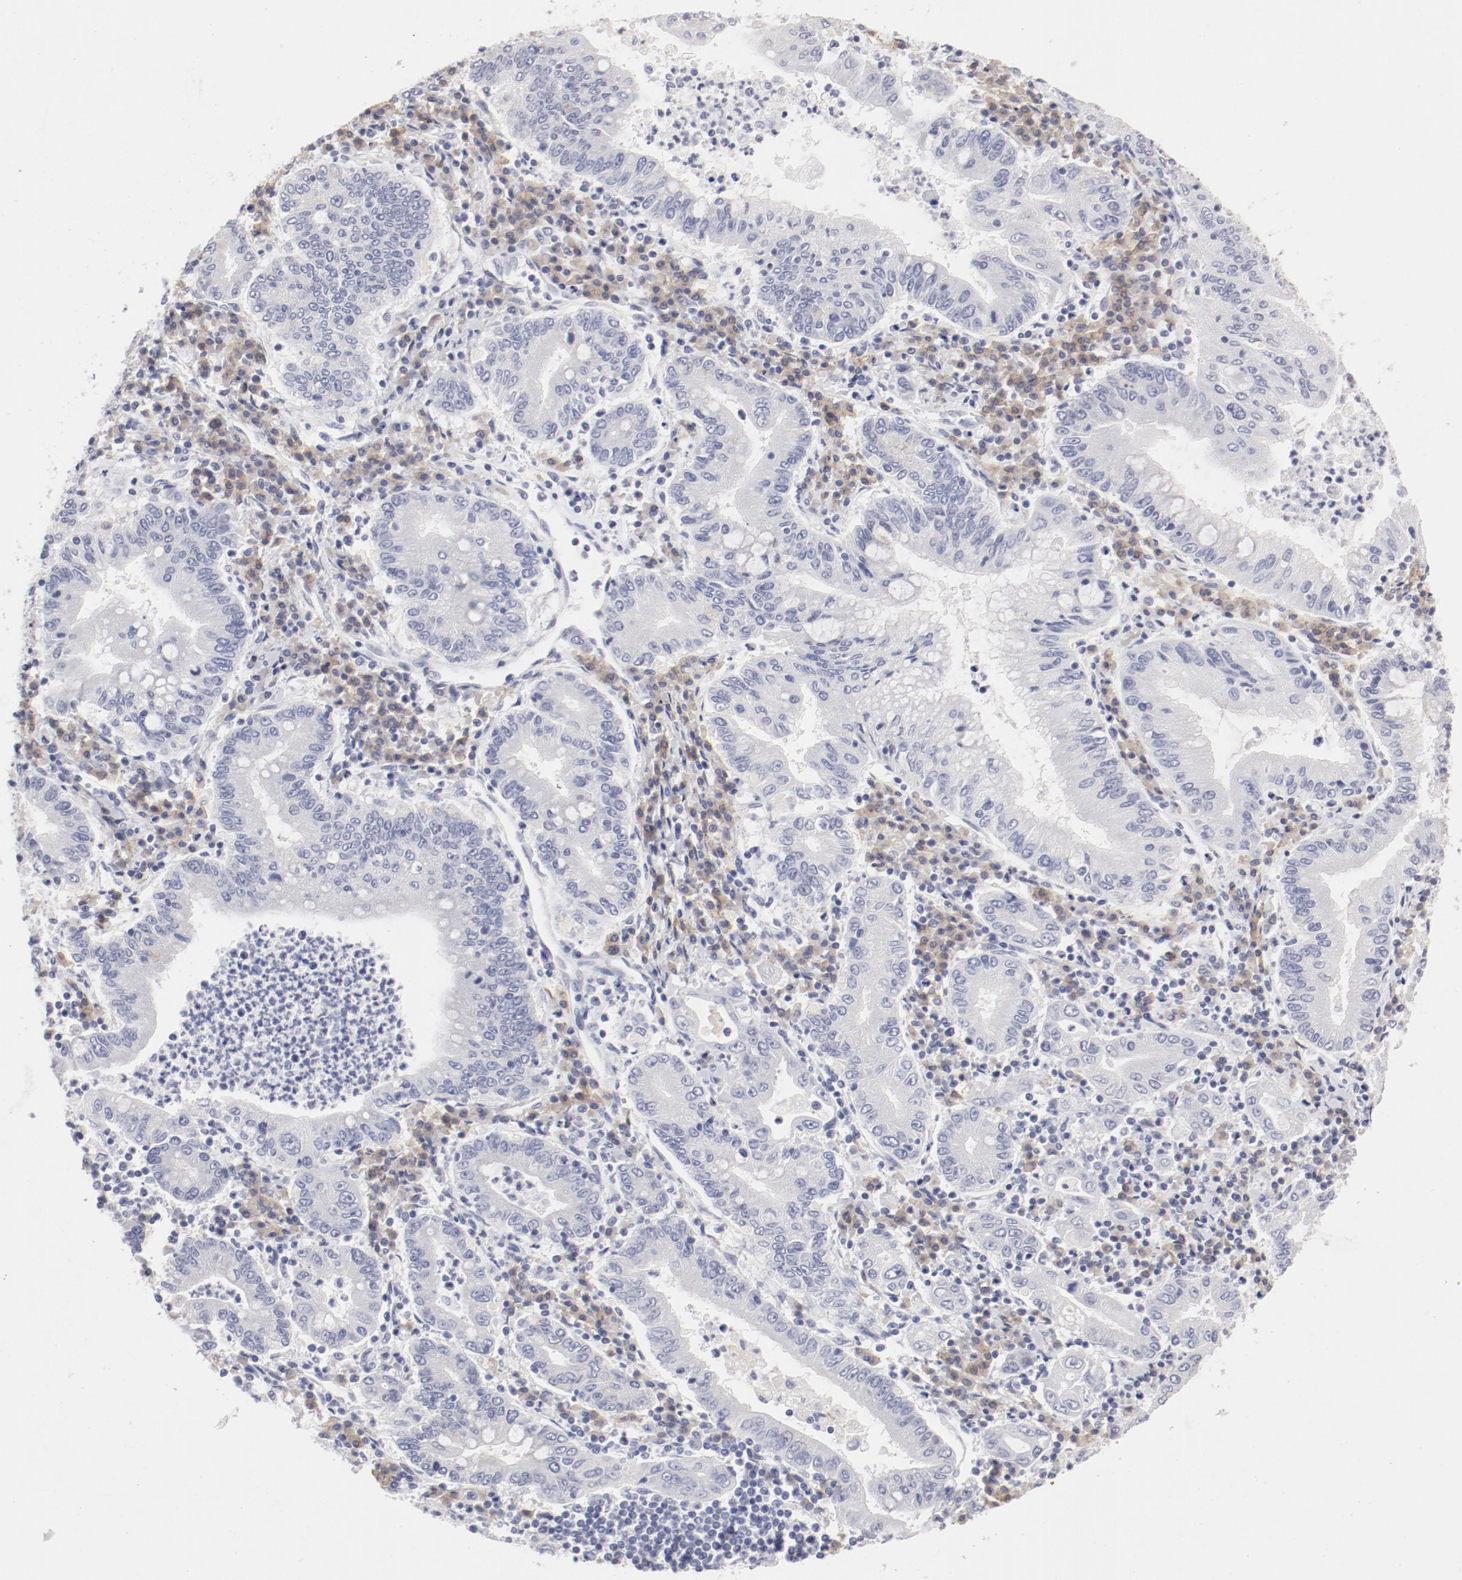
{"staining": {"intensity": "negative", "quantity": "none", "location": "none"}, "tissue": "stomach cancer", "cell_type": "Tumor cells", "image_type": "cancer", "snomed": [{"axis": "morphology", "description": "Normal tissue, NOS"}, {"axis": "morphology", "description": "Adenocarcinoma, NOS"}, {"axis": "topography", "description": "Esophagus"}, {"axis": "topography", "description": "Stomach, upper"}, {"axis": "topography", "description": "Peripheral nerve tissue"}], "caption": "High magnification brightfield microscopy of stomach adenocarcinoma stained with DAB (3,3'-diaminobenzidine) (brown) and counterstained with hematoxylin (blue): tumor cells show no significant staining.", "gene": "LAX1", "patient": {"sex": "male", "age": 62}}